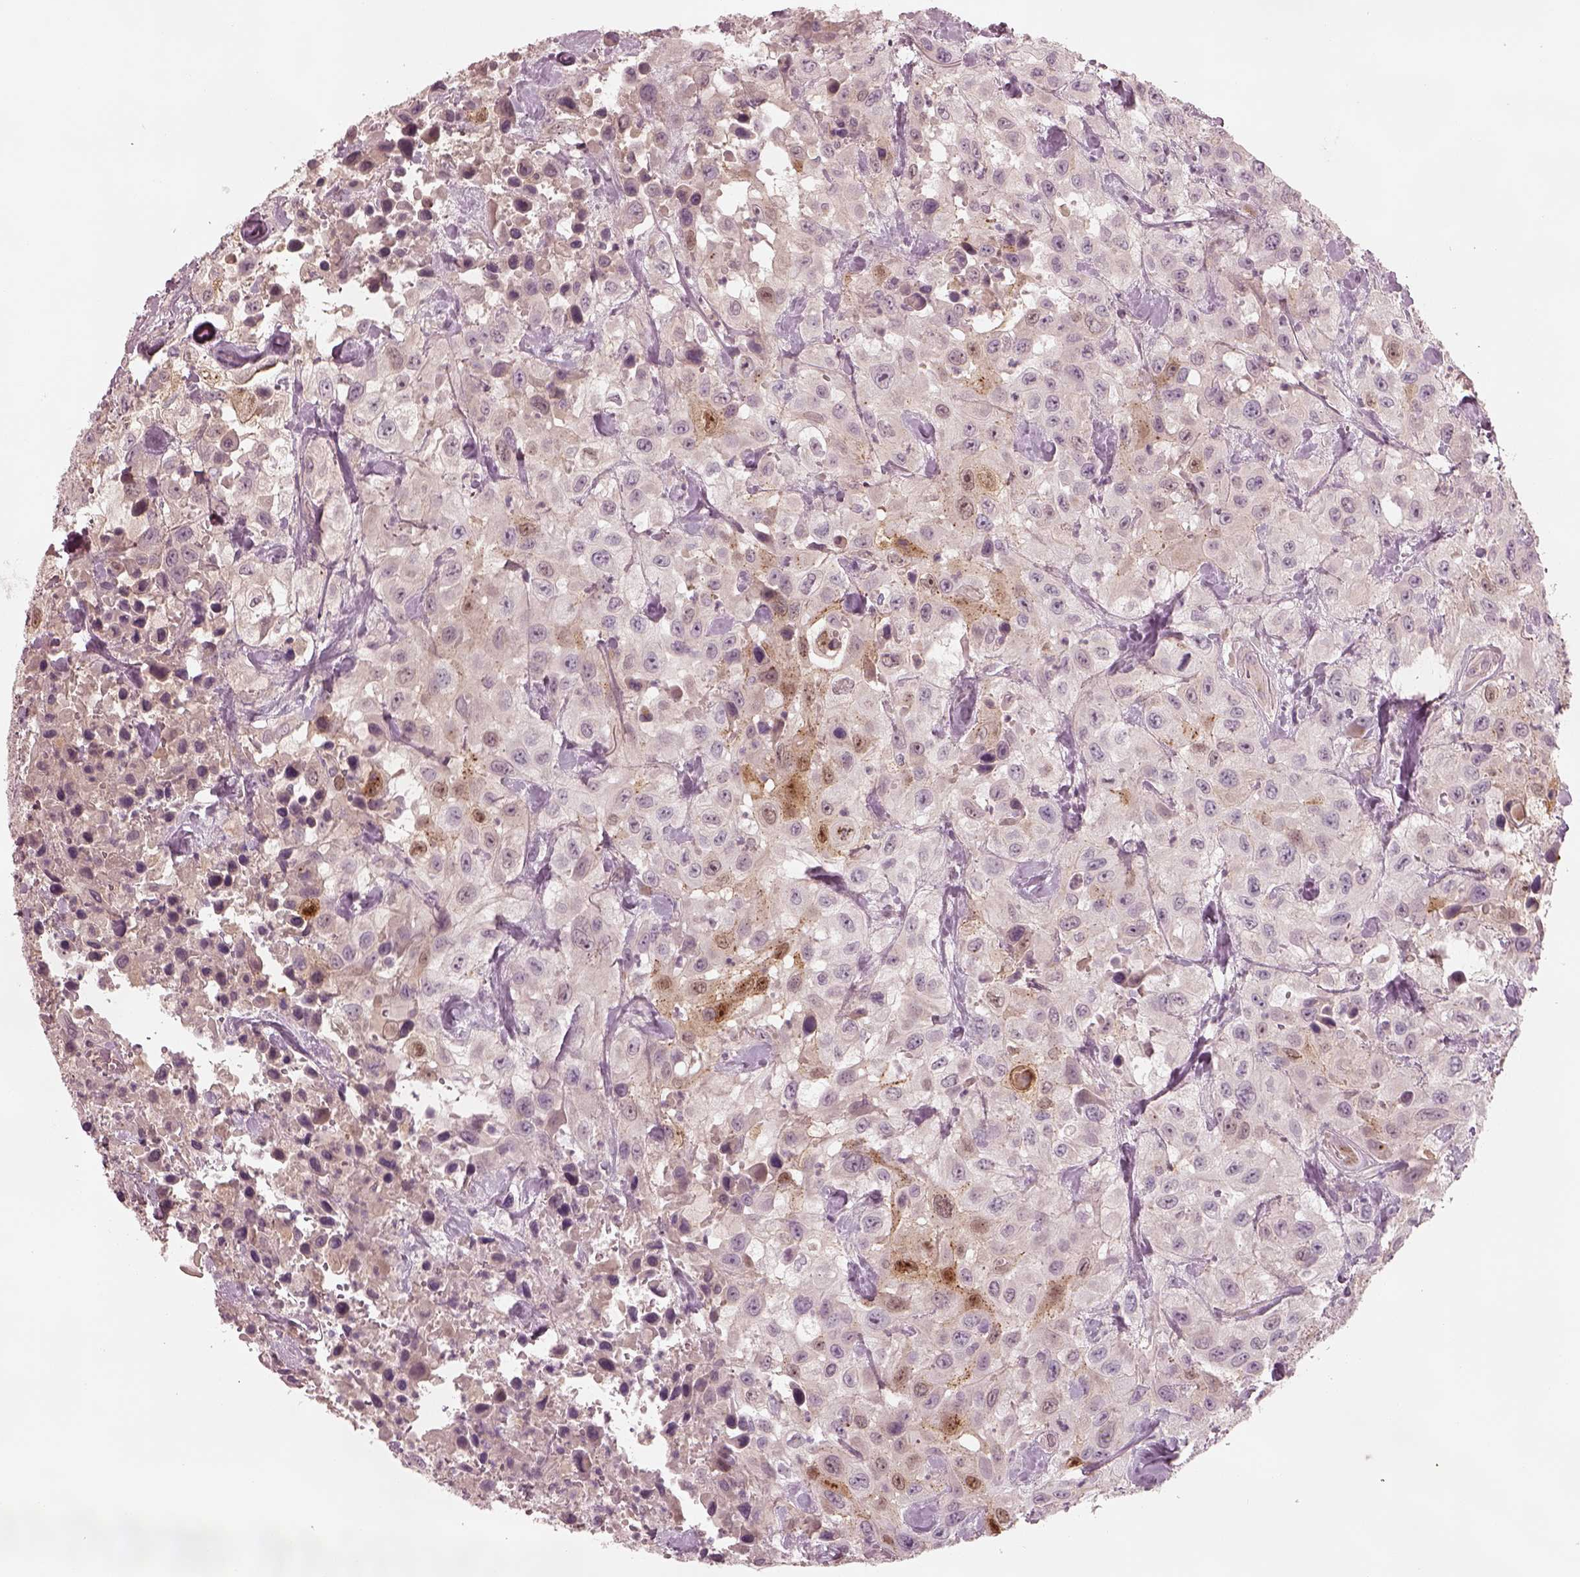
{"staining": {"intensity": "negative", "quantity": "none", "location": "none"}, "tissue": "urothelial cancer", "cell_type": "Tumor cells", "image_type": "cancer", "snomed": [{"axis": "morphology", "description": "Urothelial carcinoma, High grade"}, {"axis": "topography", "description": "Urinary bladder"}], "caption": "DAB immunohistochemical staining of human high-grade urothelial carcinoma displays no significant positivity in tumor cells.", "gene": "SDCBP2", "patient": {"sex": "male", "age": 79}}